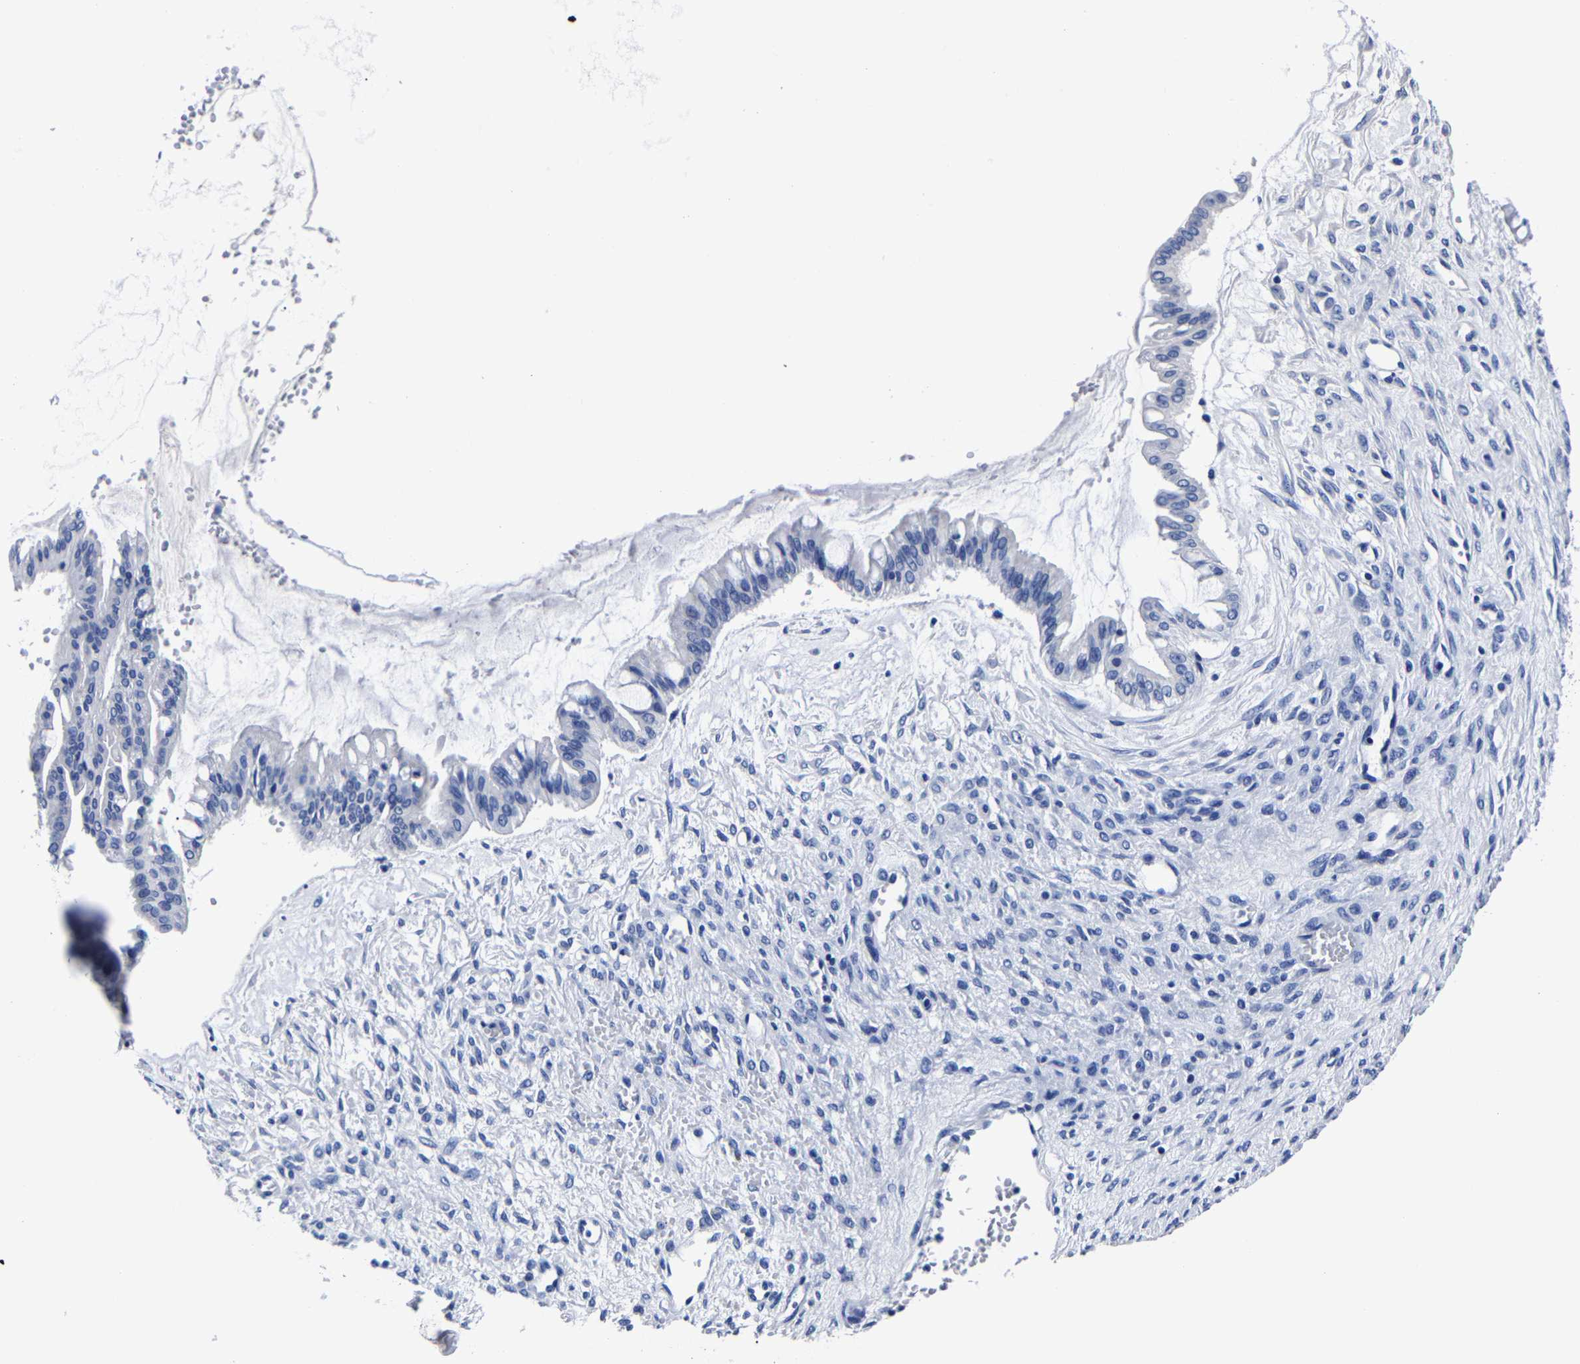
{"staining": {"intensity": "negative", "quantity": "none", "location": "none"}, "tissue": "ovarian cancer", "cell_type": "Tumor cells", "image_type": "cancer", "snomed": [{"axis": "morphology", "description": "Cystadenocarcinoma, mucinous, NOS"}, {"axis": "topography", "description": "Ovary"}], "caption": "Ovarian cancer (mucinous cystadenocarcinoma) was stained to show a protein in brown. There is no significant expression in tumor cells.", "gene": "CPA2", "patient": {"sex": "female", "age": 73}}